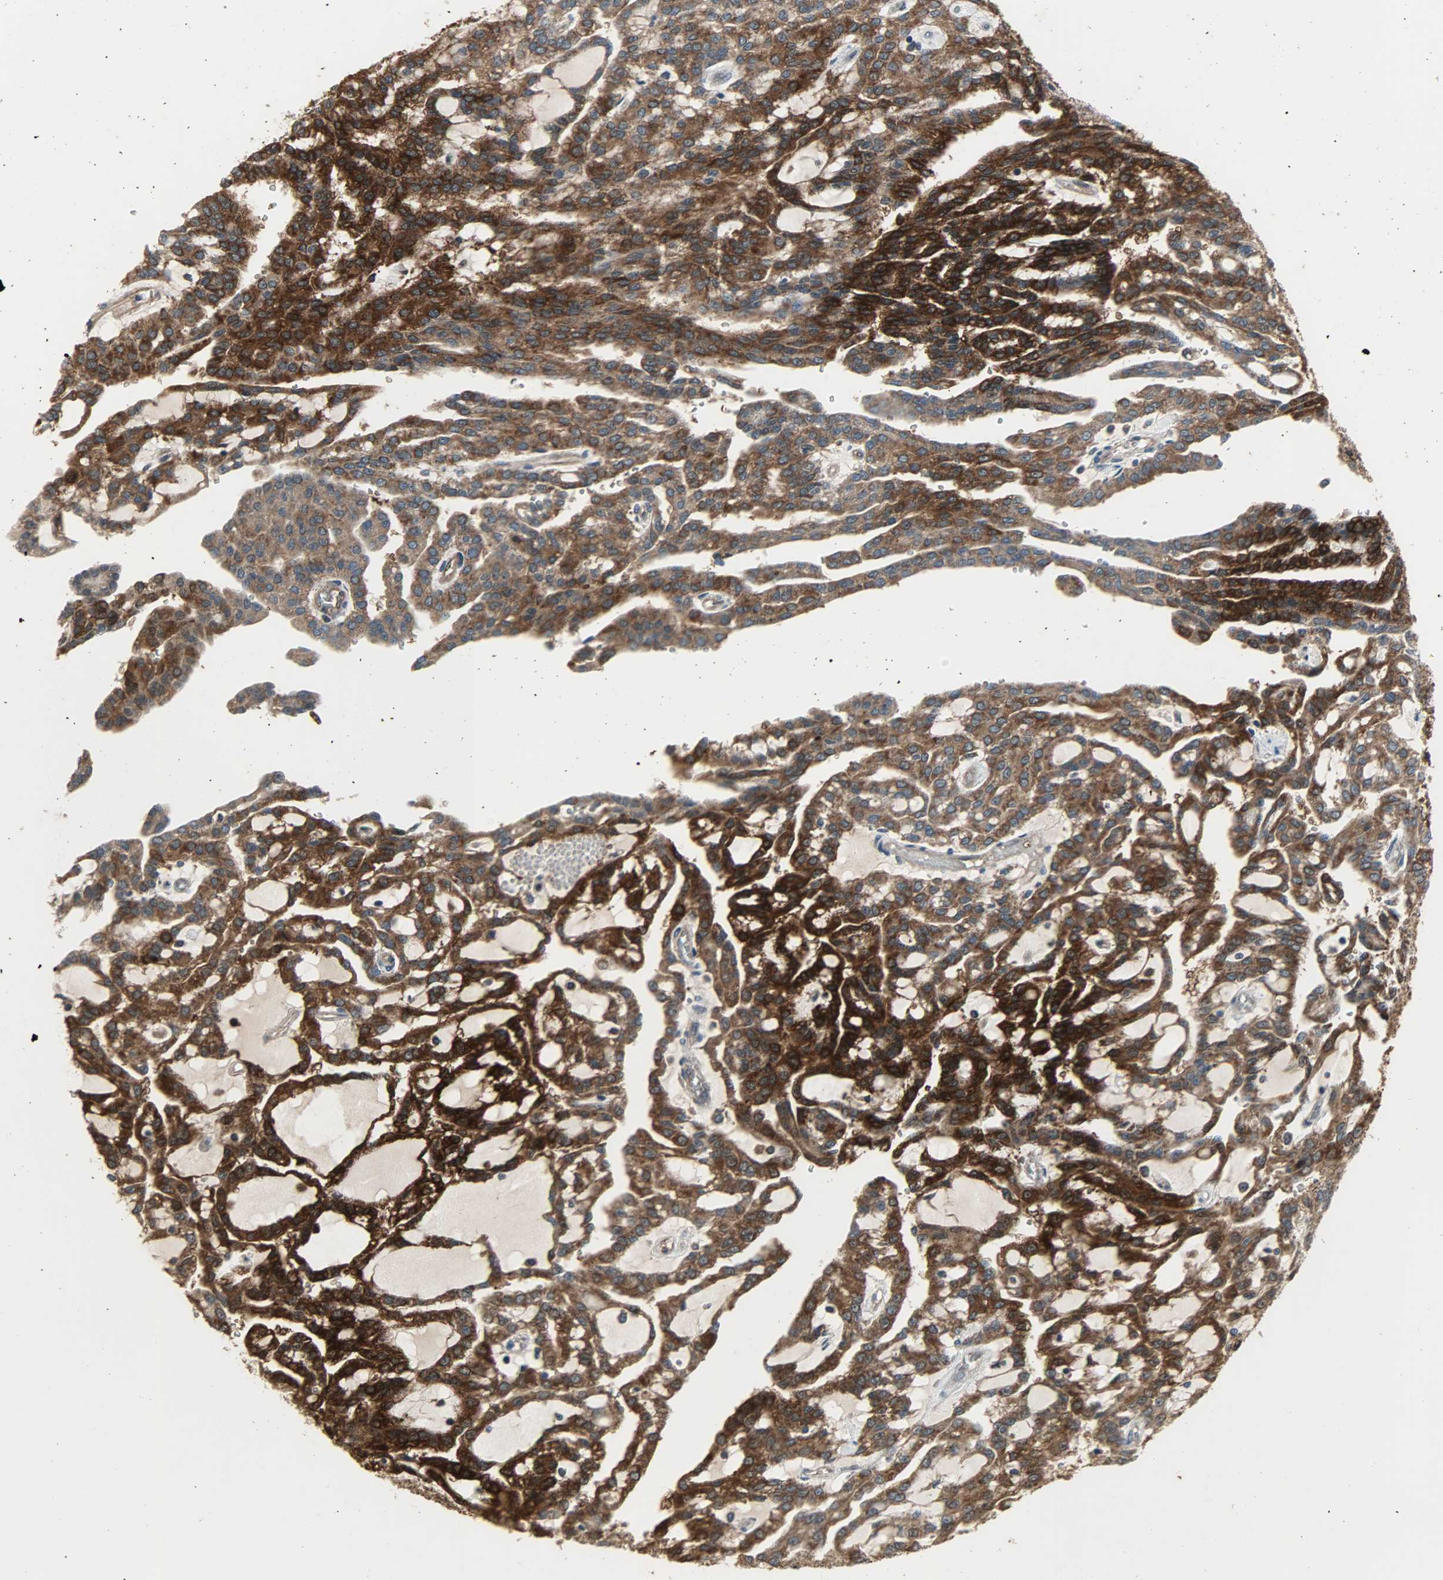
{"staining": {"intensity": "strong", "quantity": ">75%", "location": "cytoplasmic/membranous"}, "tissue": "renal cancer", "cell_type": "Tumor cells", "image_type": "cancer", "snomed": [{"axis": "morphology", "description": "Adenocarcinoma, NOS"}, {"axis": "topography", "description": "Kidney"}], "caption": "IHC photomicrograph of neoplastic tissue: human adenocarcinoma (renal) stained using immunohistochemistry exhibits high levels of strong protein expression localized specifically in the cytoplasmic/membranous of tumor cells, appearing as a cytoplasmic/membranous brown color.", "gene": "AMT", "patient": {"sex": "male", "age": 63}}